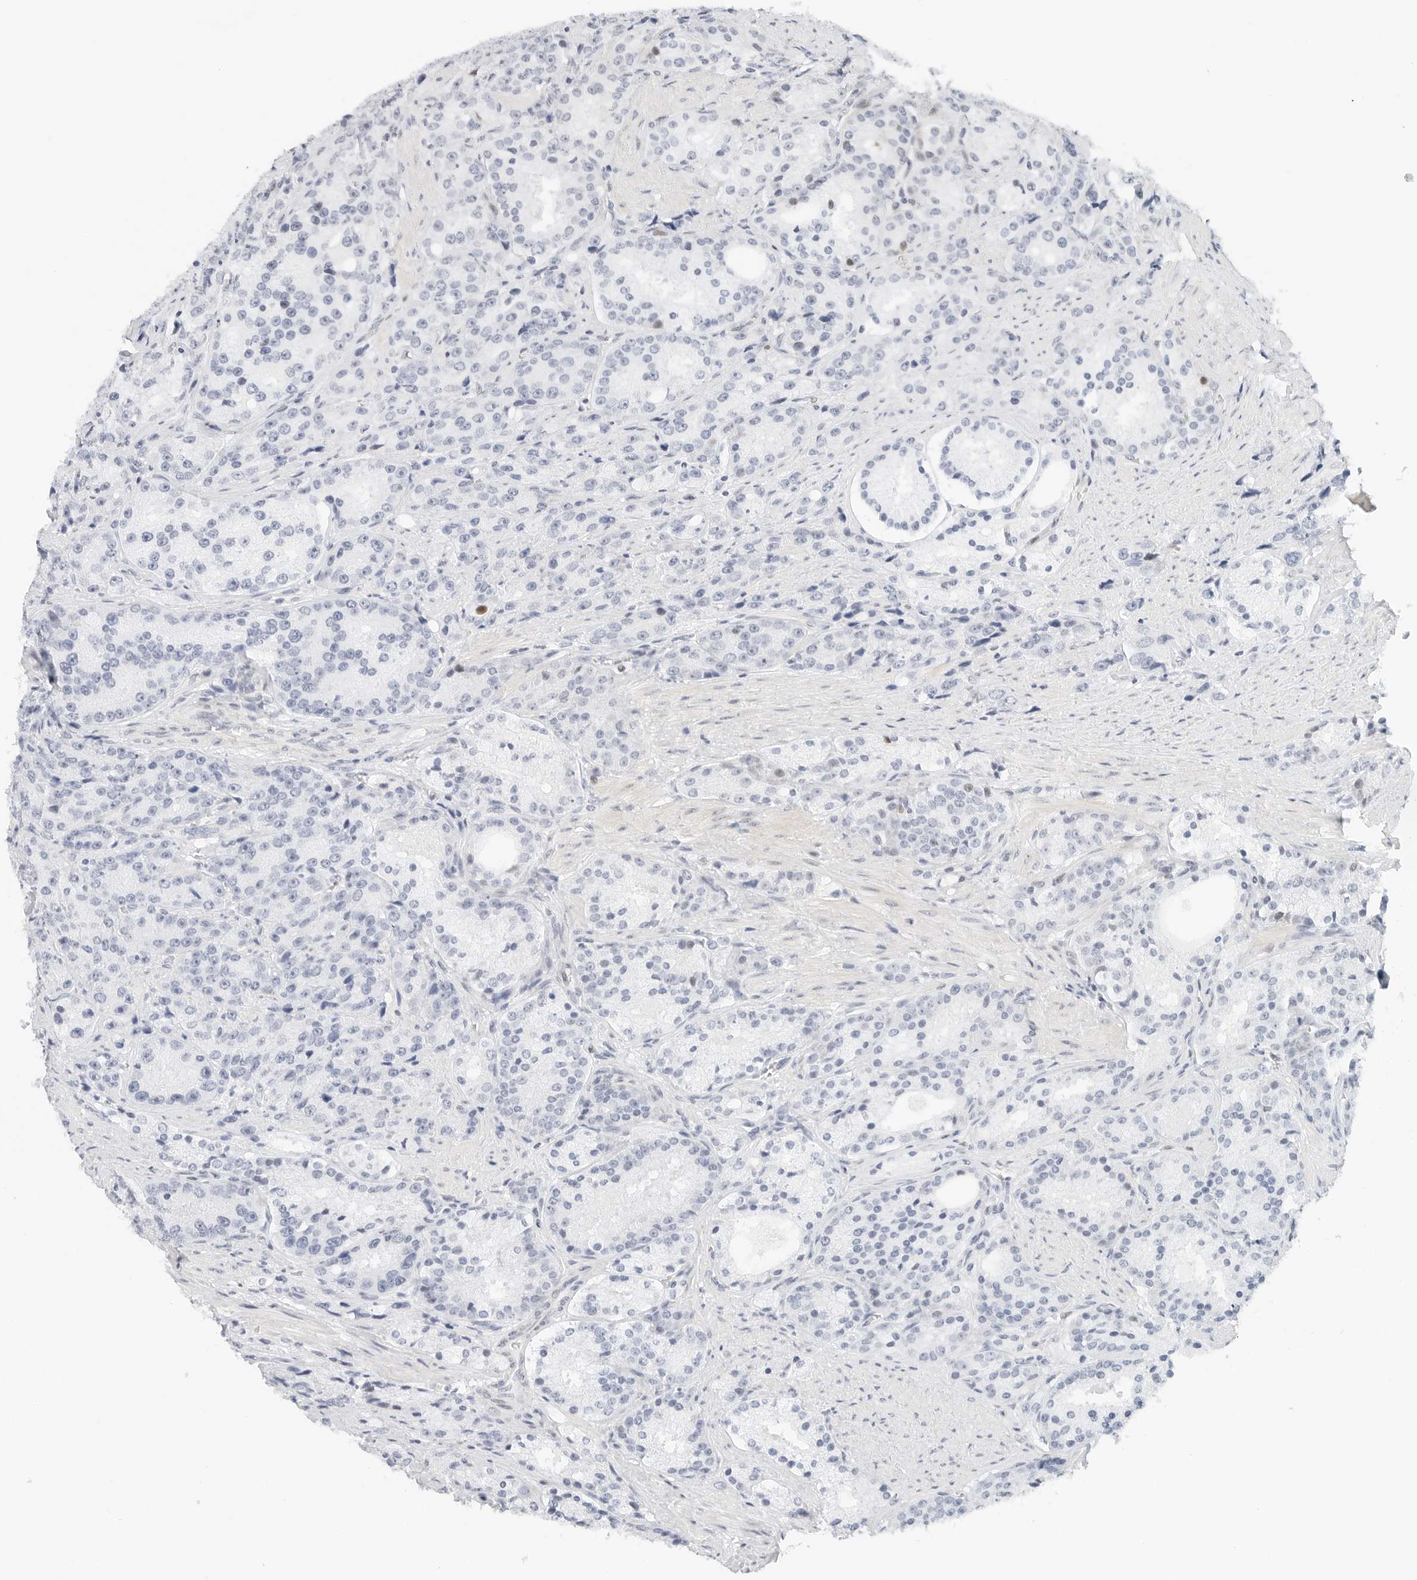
{"staining": {"intensity": "negative", "quantity": "none", "location": "none"}, "tissue": "prostate cancer", "cell_type": "Tumor cells", "image_type": "cancer", "snomed": [{"axis": "morphology", "description": "Adenocarcinoma, High grade"}, {"axis": "topography", "description": "Prostate"}], "caption": "Immunohistochemical staining of prostate cancer (high-grade adenocarcinoma) exhibits no significant positivity in tumor cells.", "gene": "NTMT2", "patient": {"sex": "male", "age": 60}}